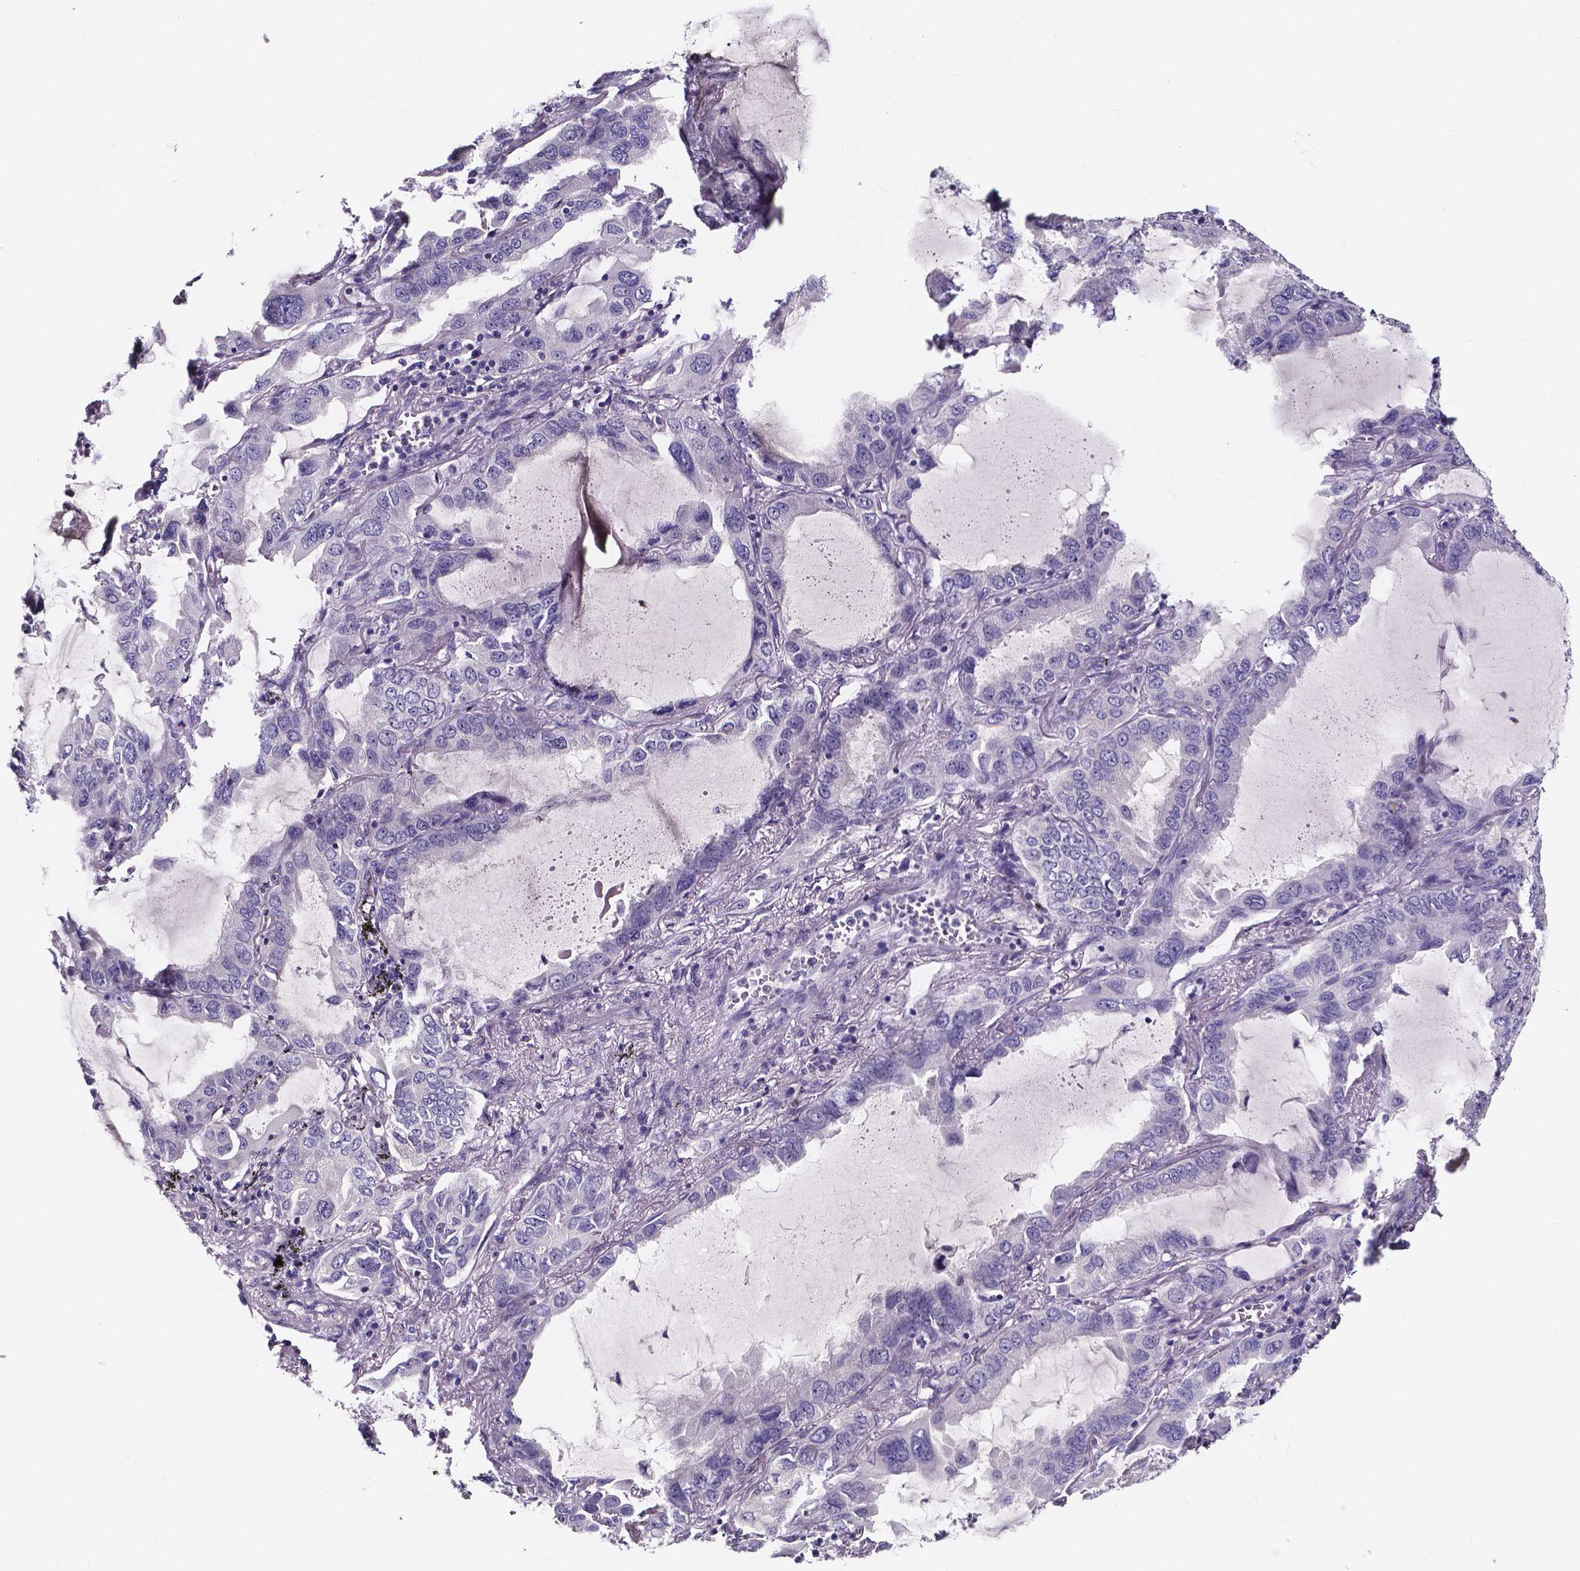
{"staining": {"intensity": "negative", "quantity": "none", "location": "none"}, "tissue": "lung cancer", "cell_type": "Tumor cells", "image_type": "cancer", "snomed": [{"axis": "morphology", "description": "Adenocarcinoma, NOS"}, {"axis": "topography", "description": "Lung"}], "caption": "Immunohistochemistry of human lung adenocarcinoma displays no positivity in tumor cells.", "gene": "SPOCD1", "patient": {"sex": "male", "age": 64}}